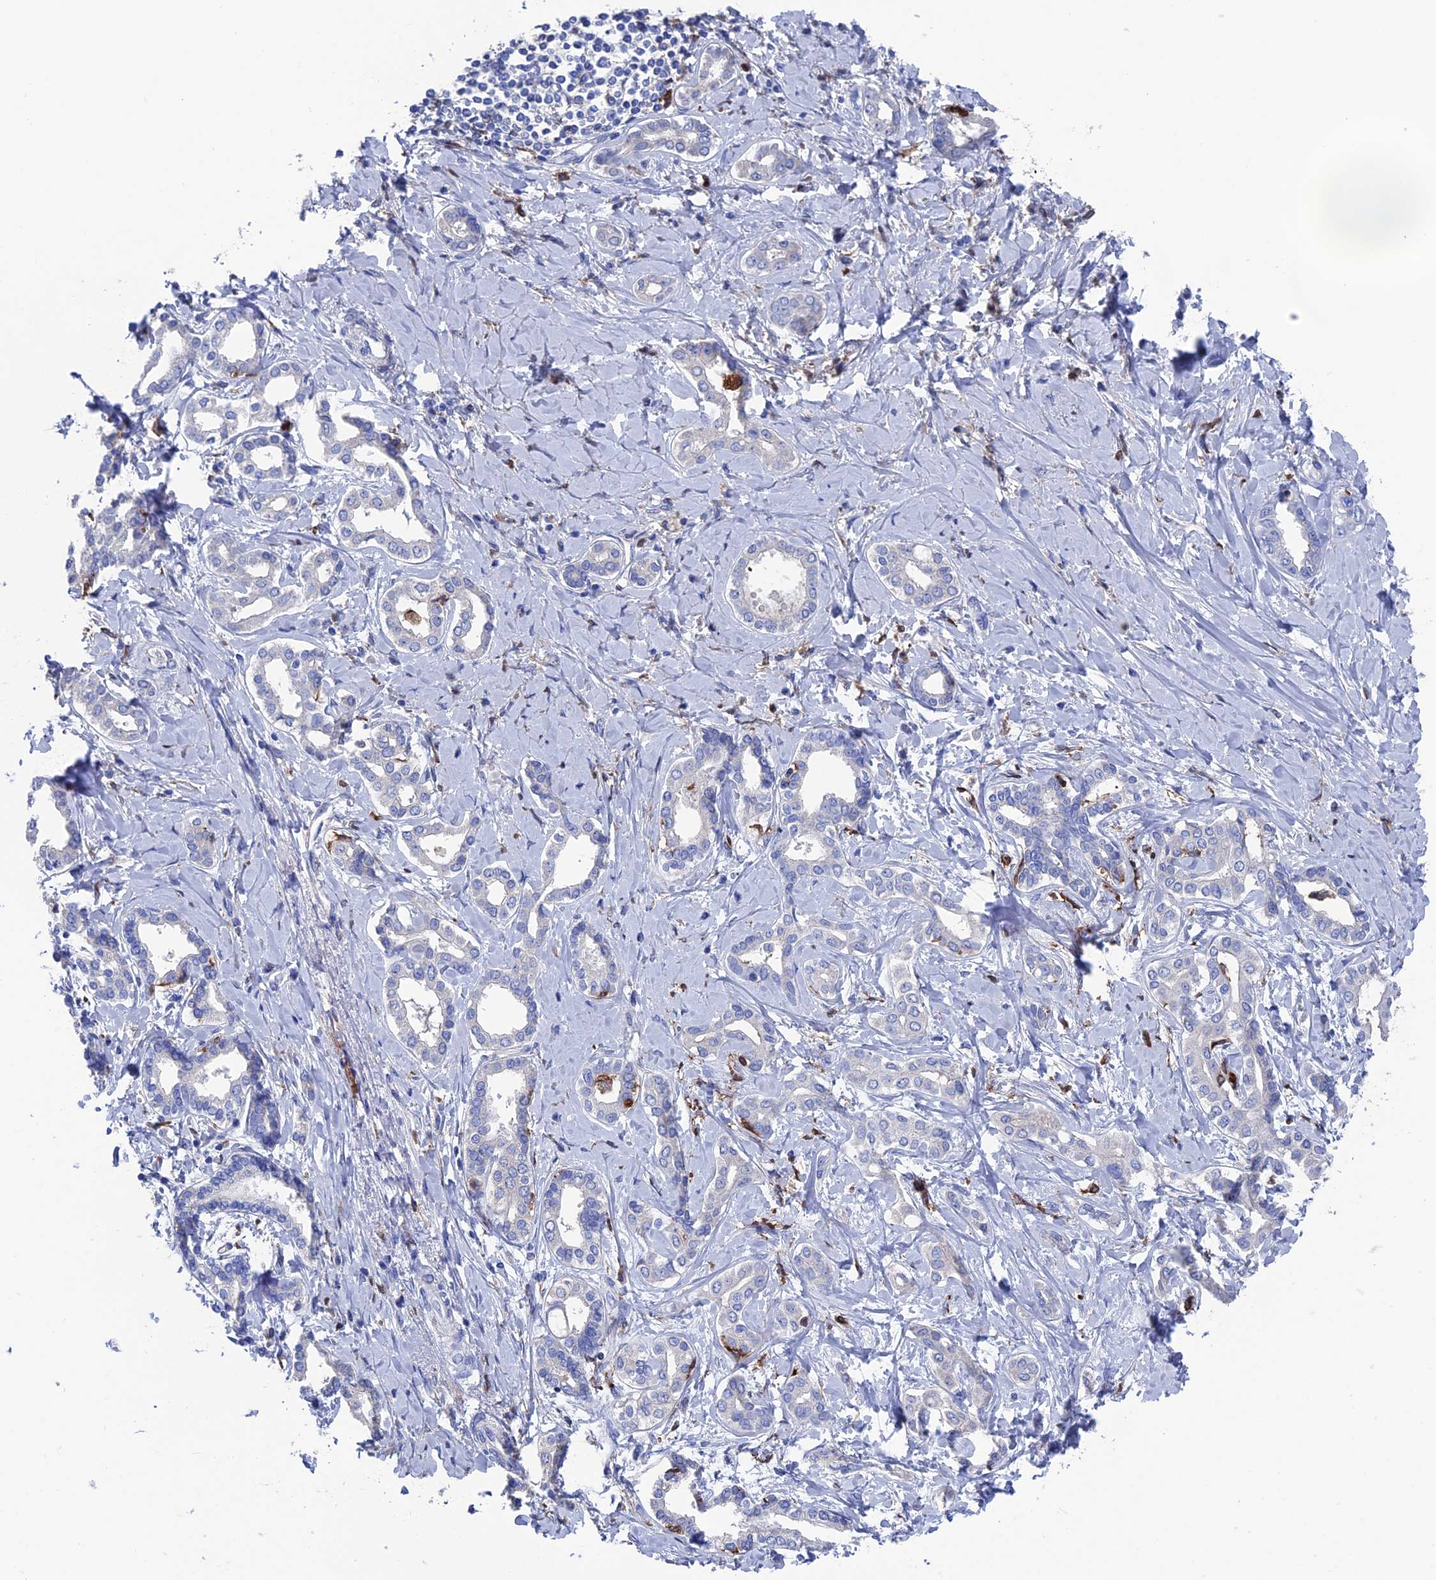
{"staining": {"intensity": "negative", "quantity": "none", "location": "none"}, "tissue": "liver cancer", "cell_type": "Tumor cells", "image_type": "cancer", "snomed": [{"axis": "morphology", "description": "Cholangiocarcinoma"}, {"axis": "topography", "description": "Liver"}], "caption": "Human liver cancer stained for a protein using immunohistochemistry (IHC) shows no positivity in tumor cells.", "gene": "TYROBP", "patient": {"sex": "female", "age": 77}}